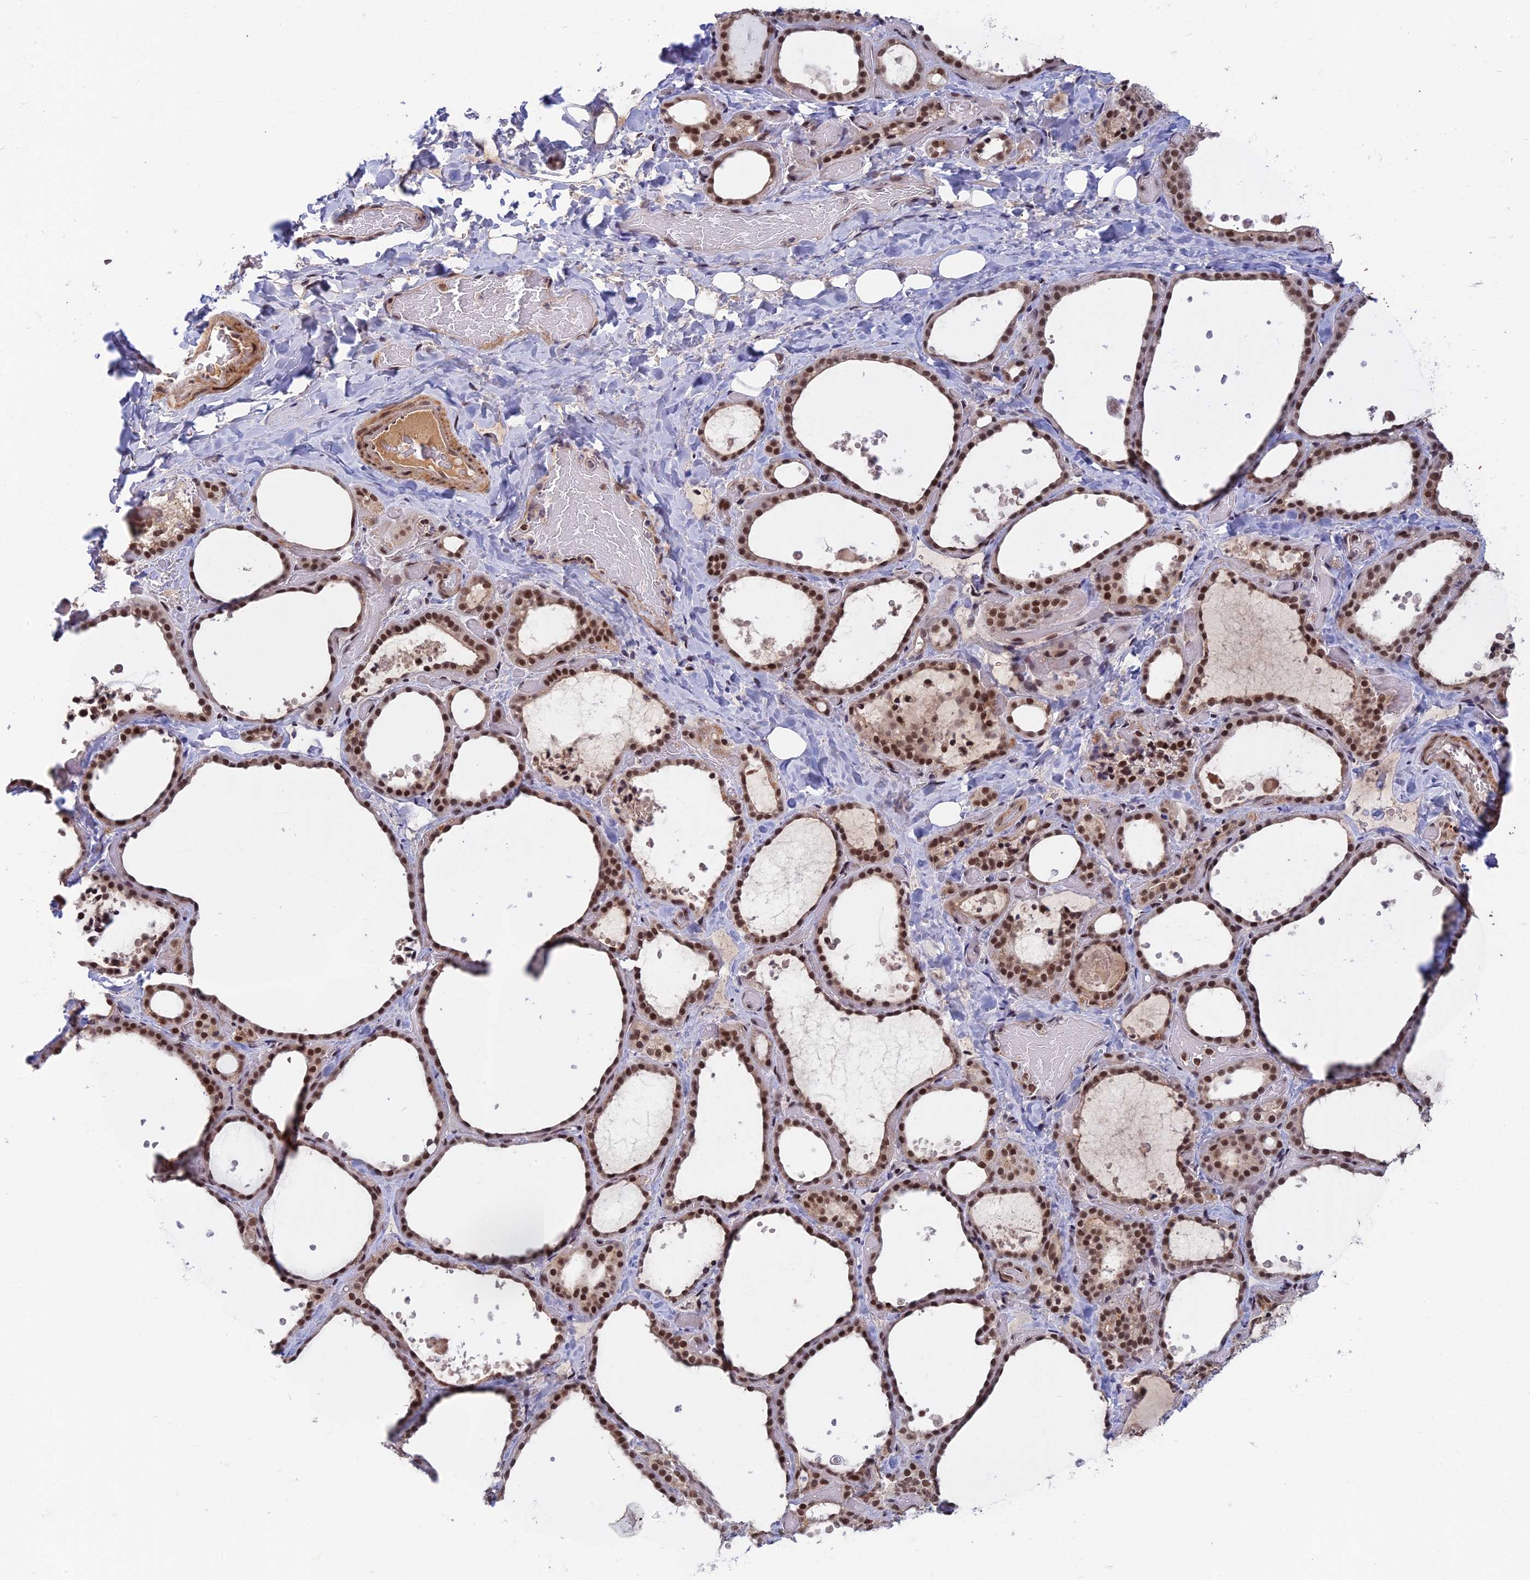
{"staining": {"intensity": "strong", "quantity": ">75%", "location": "nuclear"}, "tissue": "thyroid gland", "cell_type": "Glandular cells", "image_type": "normal", "snomed": [{"axis": "morphology", "description": "Normal tissue, NOS"}, {"axis": "topography", "description": "Thyroid gland"}], "caption": "Immunohistochemical staining of benign thyroid gland reveals high levels of strong nuclear expression in approximately >75% of glandular cells.", "gene": "TCEA2", "patient": {"sex": "female", "age": 44}}